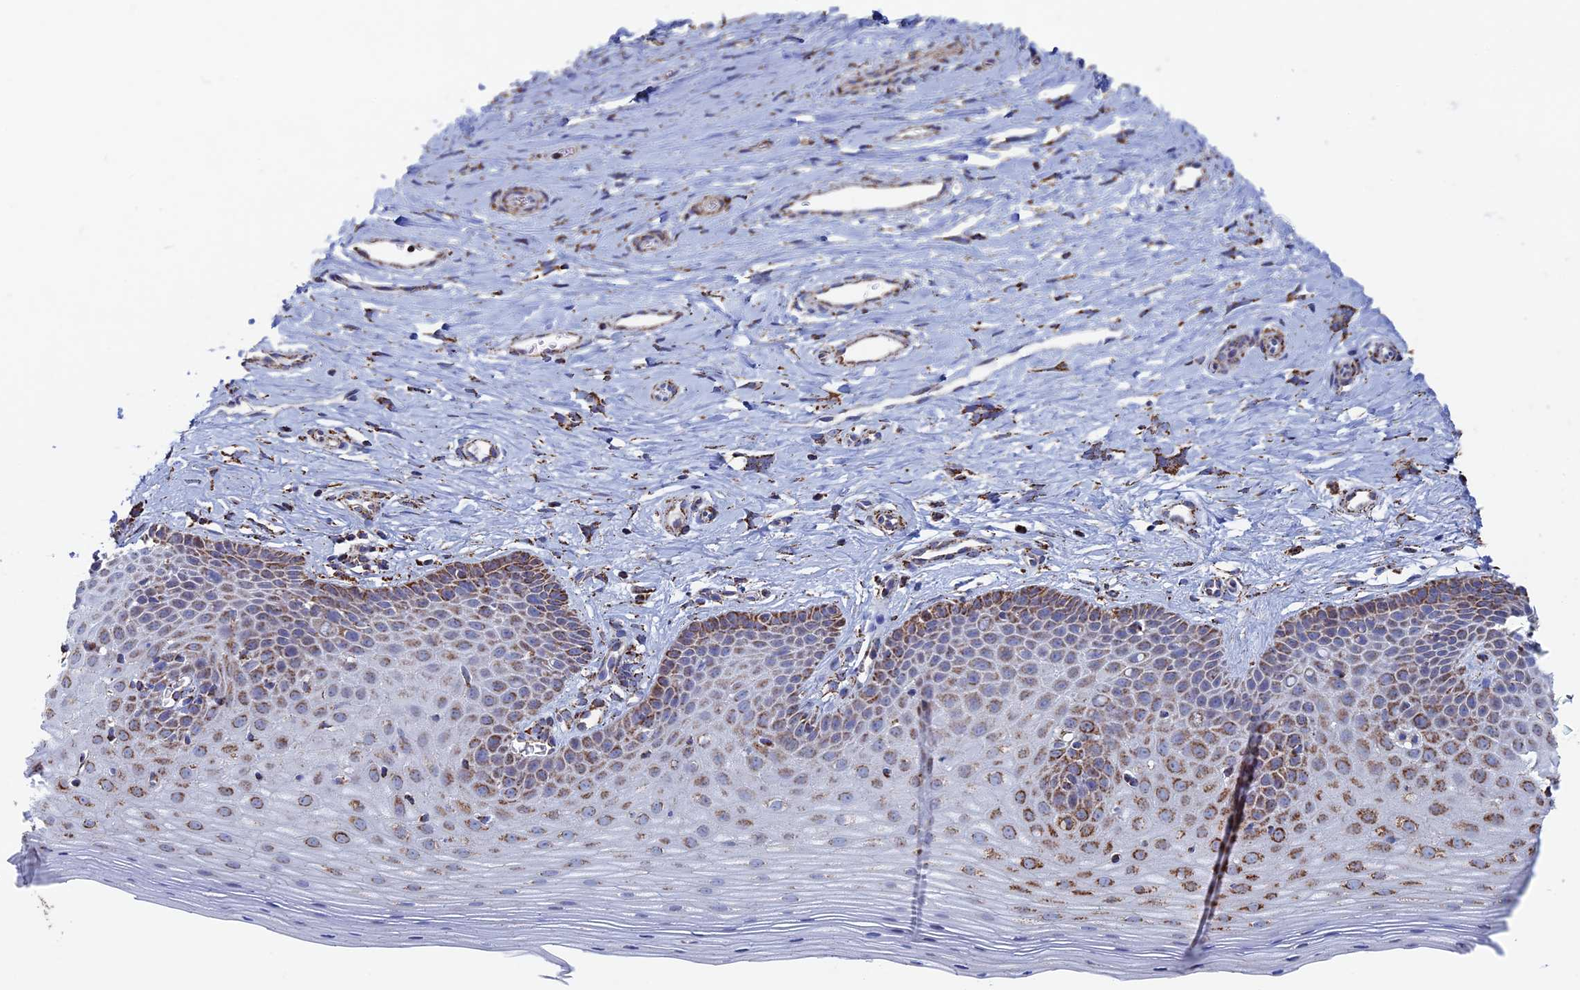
{"staining": {"intensity": "moderate", "quantity": ">75%", "location": "cytoplasmic/membranous"}, "tissue": "cervix", "cell_type": "Glandular cells", "image_type": "normal", "snomed": [{"axis": "morphology", "description": "Normal tissue, NOS"}, {"axis": "topography", "description": "Cervix"}], "caption": "A brown stain labels moderate cytoplasmic/membranous expression of a protein in glandular cells of normal cervix.", "gene": "SEC24D", "patient": {"sex": "female", "age": 36}}